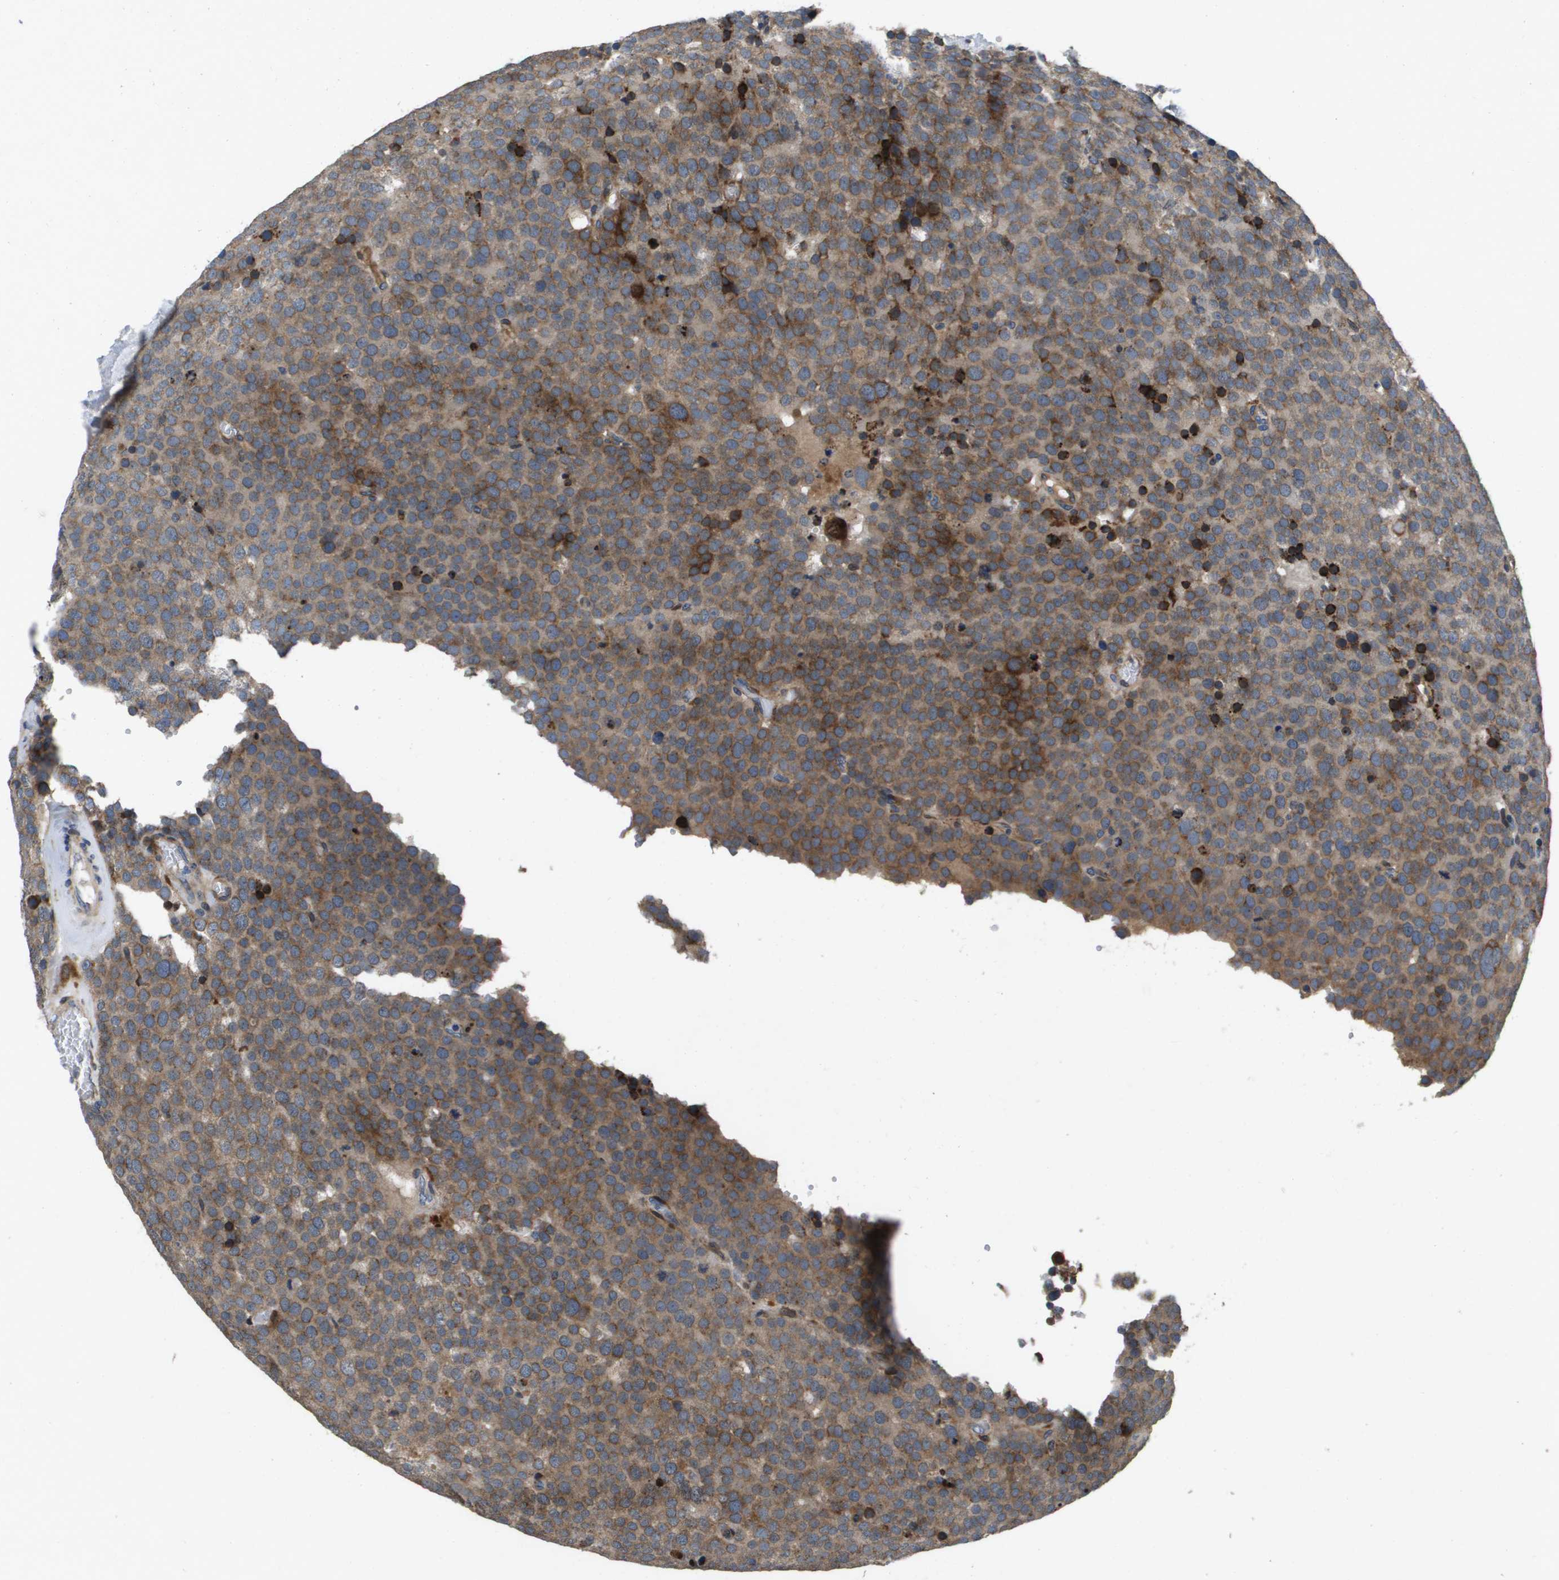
{"staining": {"intensity": "moderate", "quantity": ">75%", "location": "cytoplasmic/membranous"}, "tissue": "testis cancer", "cell_type": "Tumor cells", "image_type": "cancer", "snomed": [{"axis": "morphology", "description": "Normal tissue, NOS"}, {"axis": "morphology", "description": "Seminoma, NOS"}, {"axis": "topography", "description": "Testis"}], "caption": "Tumor cells demonstrate moderate cytoplasmic/membranous staining in approximately >75% of cells in testis seminoma. (DAB (3,3'-diaminobenzidine) = brown stain, brightfield microscopy at high magnification).", "gene": "ENTPD2", "patient": {"sex": "male", "age": 71}}